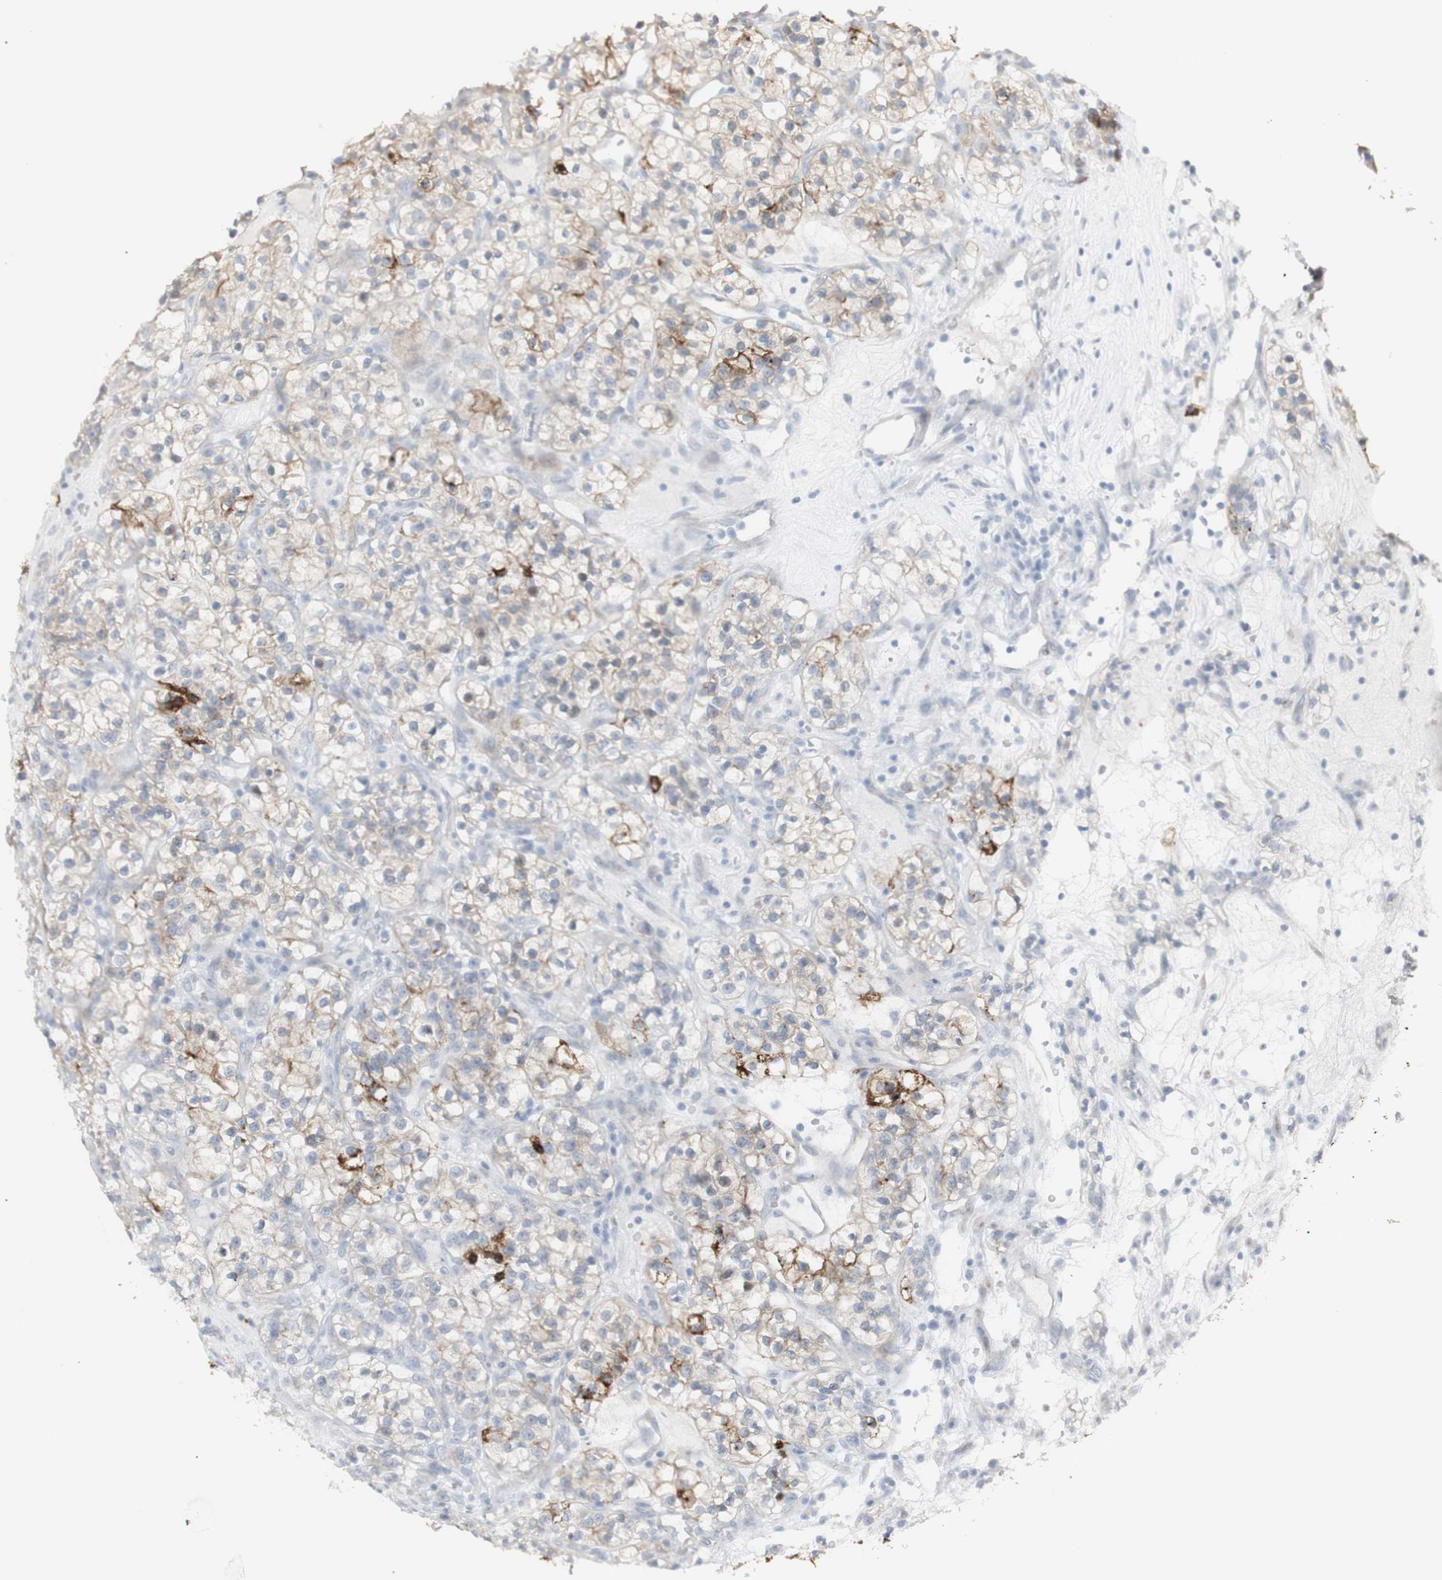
{"staining": {"intensity": "moderate", "quantity": "<25%", "location": "cytoplasmic/membranous"}, "tissue": "renal cancer", "cell_type": "Tumor cells", "image_type": "cancer", "snomed": [{"axis": "morphology", "description": "Adenocarcinoma, NOS"}, {"axis": "topography", "description": "Kidney"}], "caption": "Immunohistochemistry (IHC) image of renal cancer (adenocarcinoma) stained for a protein (brown), which exhibits low levels of moderate cytoplasmic/membranous staining in approximately <25% of tumor cells.", "gene": "NDST4", "patient": {"sex": "female", "age": 57}}